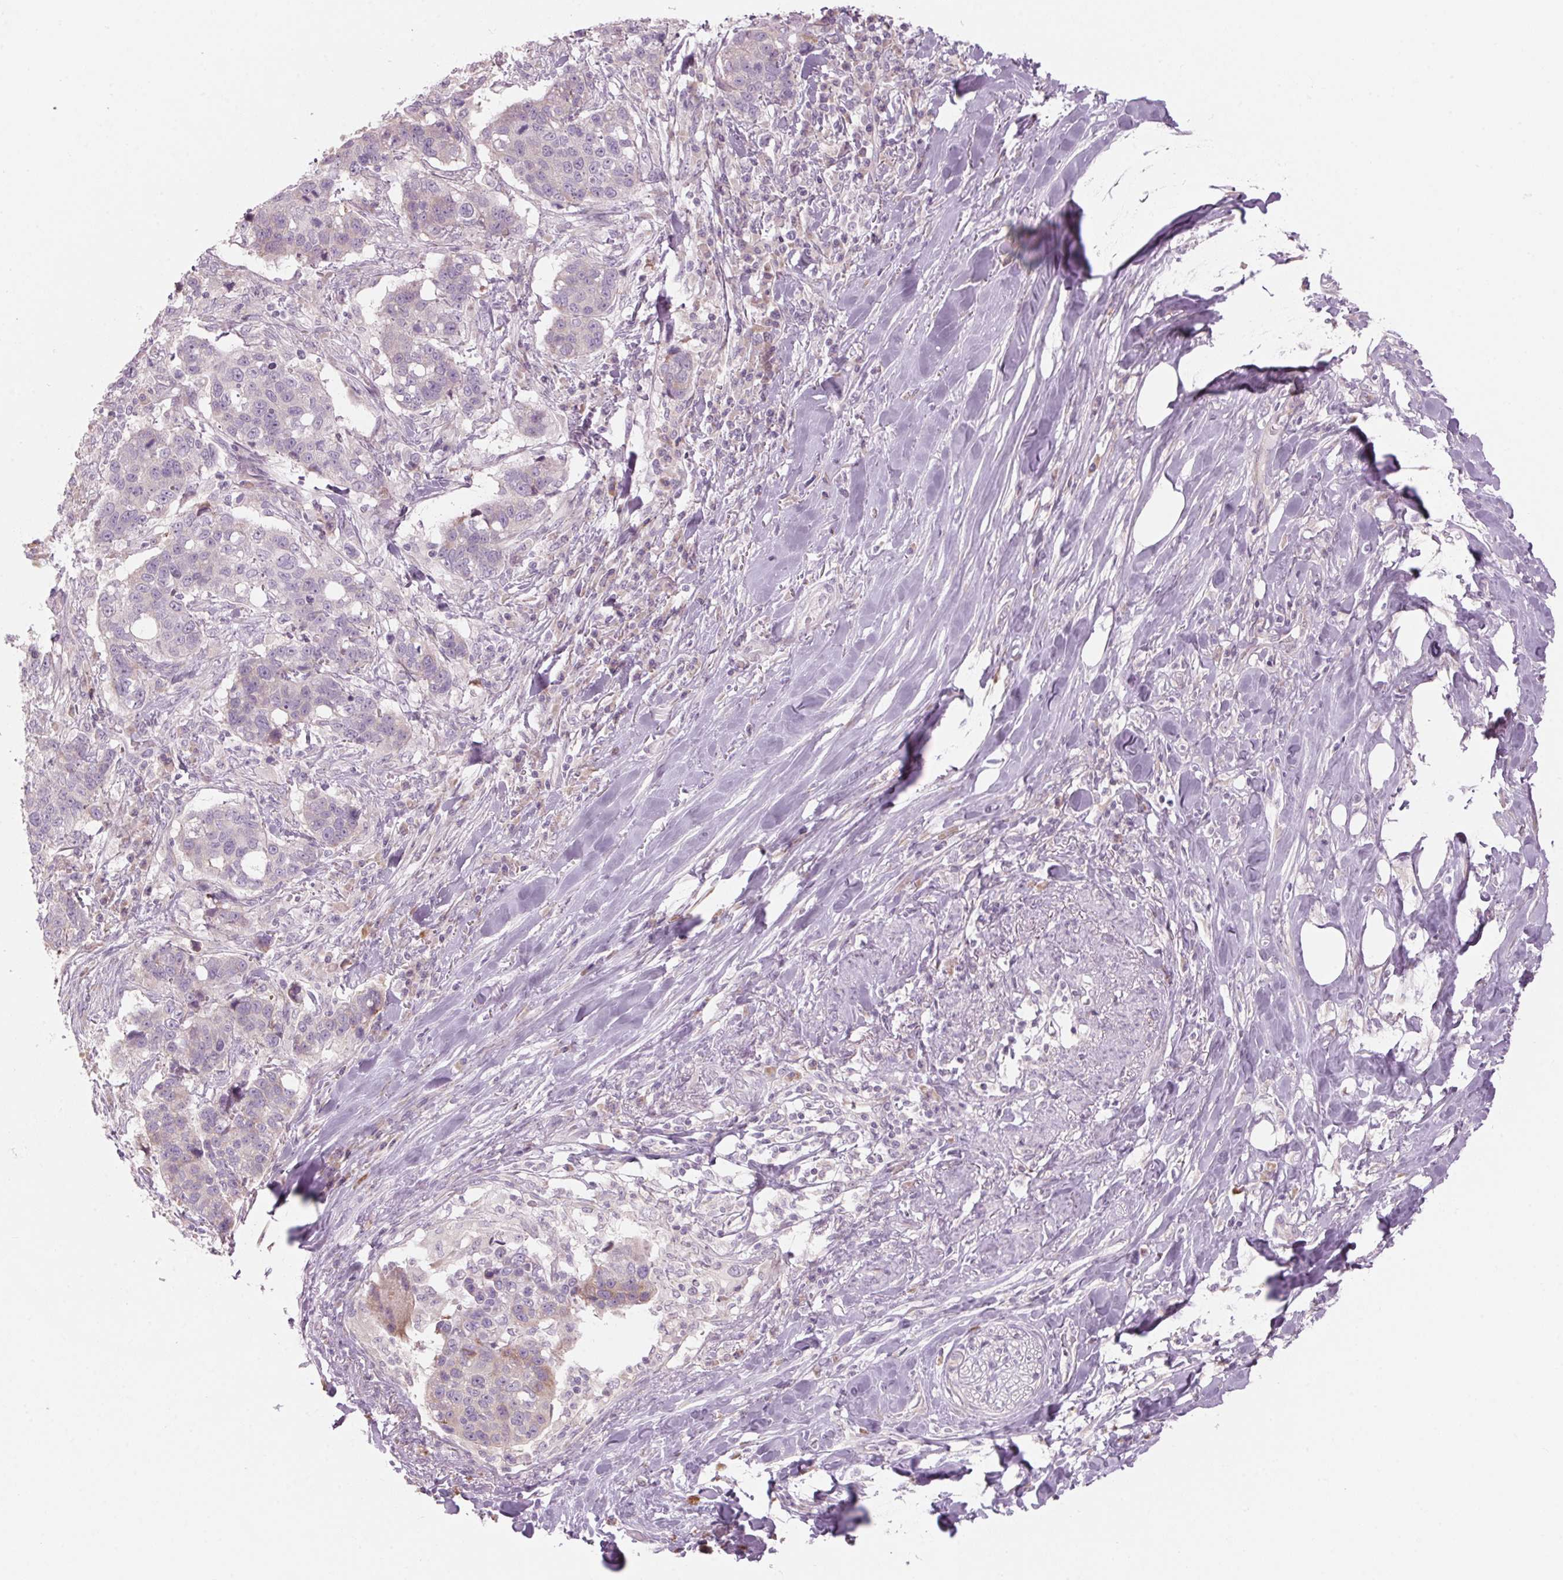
{"staining": {"intensity": "negative", "quantity": "none", "location": "none"}, "tissue": "lung cancer", "cell_type": "Tumor cells", "image_type": "cancer", "snomed": [{"axis": "morphology", "description": "Squamous cell carcinoma, NOS"}, {"axis": "topography", "description": "Lymph node"}, {"axis": "topography", "description": "Lung"}], "caption": "Tumor cells show no significant positivity in lung squamous cell carcinoma. Brightfield microscopy of immunohistochemistry (IHC) stained with DAB (3,3'-diaminobenzidine) (brown) and hematoxylin (blue), captured at high magnification.", "gene": "GNMT", "patient": {"sex": "male", "age": 61}}